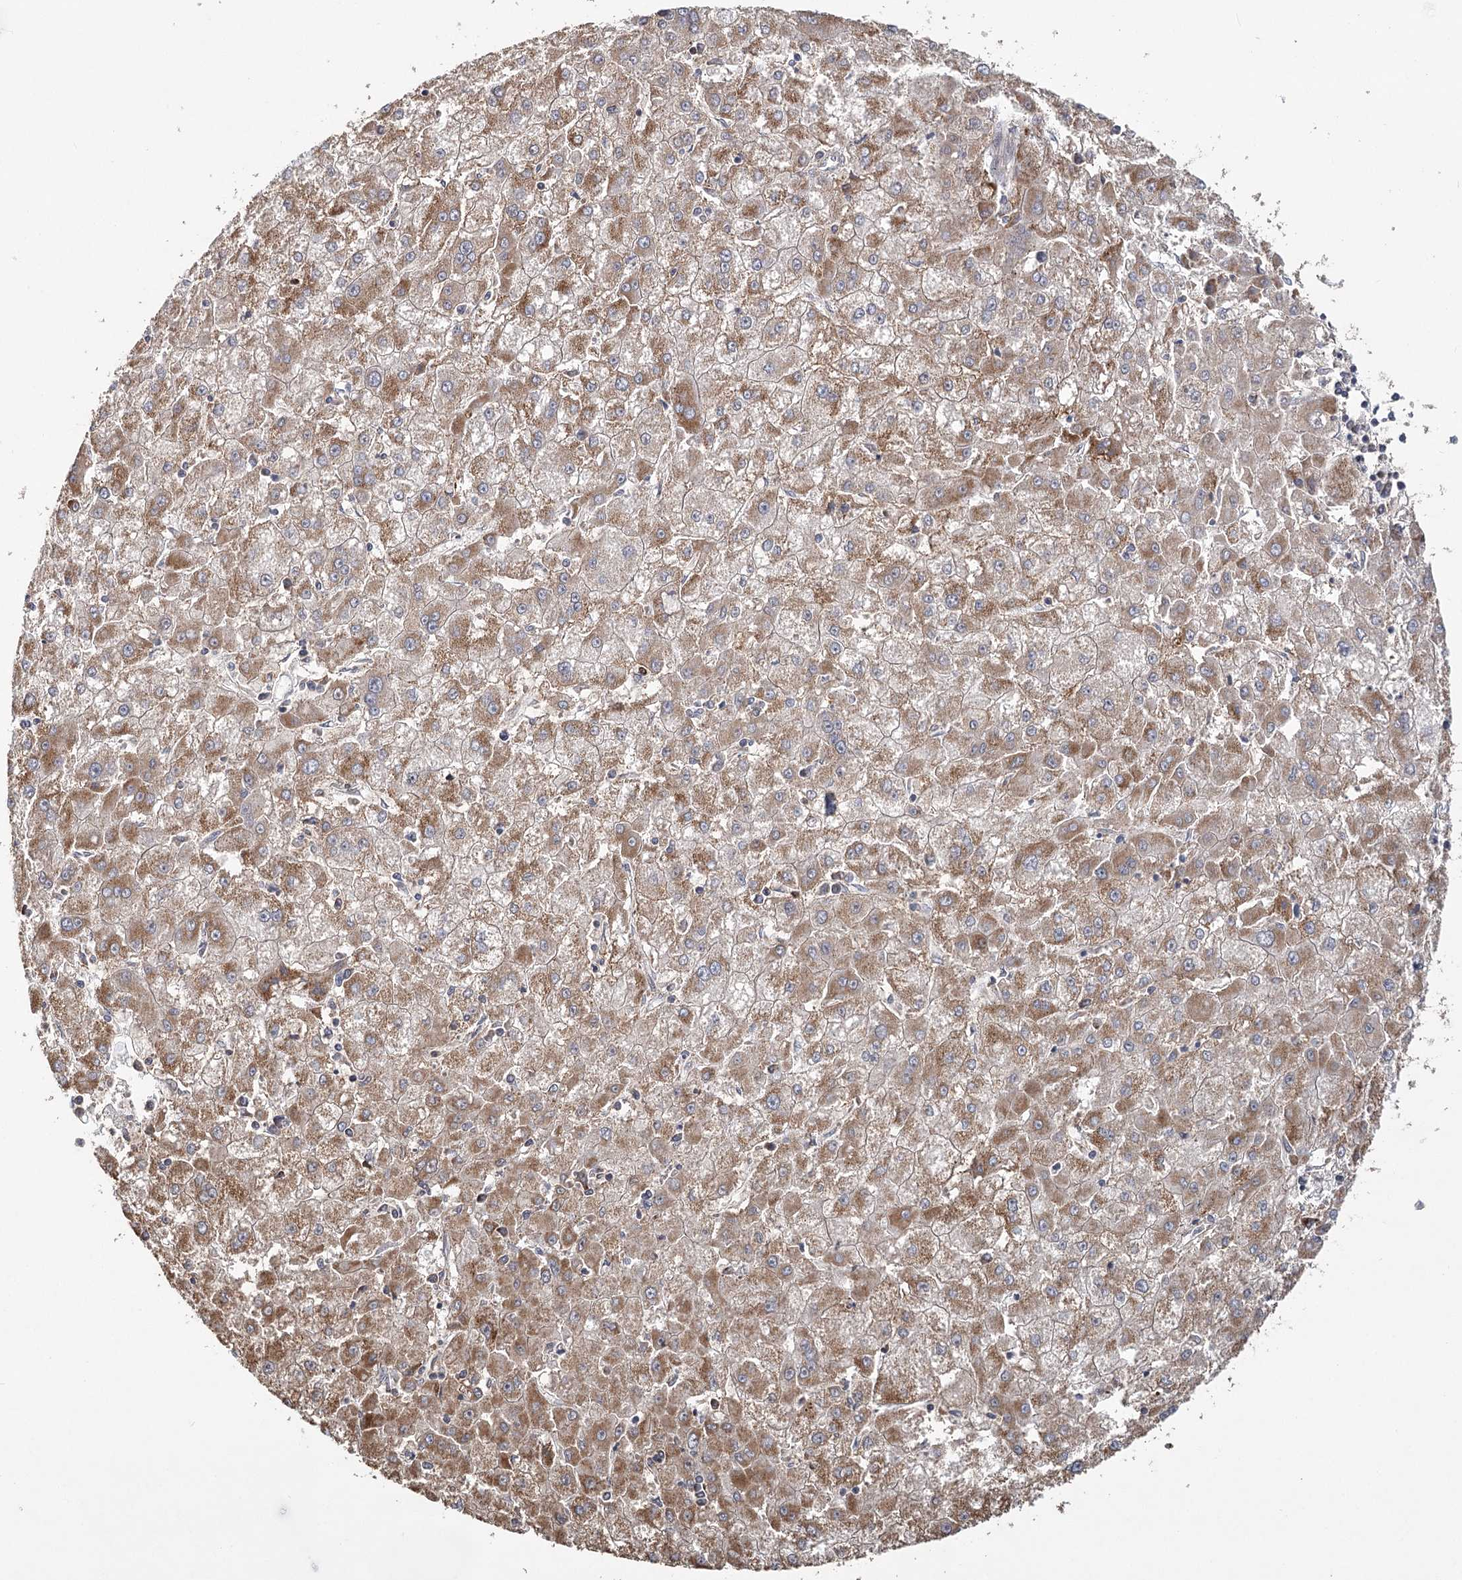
{"staining": {"intensity": "moderate", "quantity": ">75%", "location": "cytoplasmic/membranous"}, "tissue": "liver cancer", "cell_type": "Tumor cells", "image_type": "cancer", "snomed": [{"axis": "morphology", "description": "Carcinoma, Hepatocellular, NOS"}, {"axis": "topography", "description": "Liver"}], "caption": "Liver cancer tissue displays moderate cytoplasmic/membranous positivity in approximately >75% of tumor cells", "gene": "ZNRF3", "patient": {"sex": "male", "age": 72}}